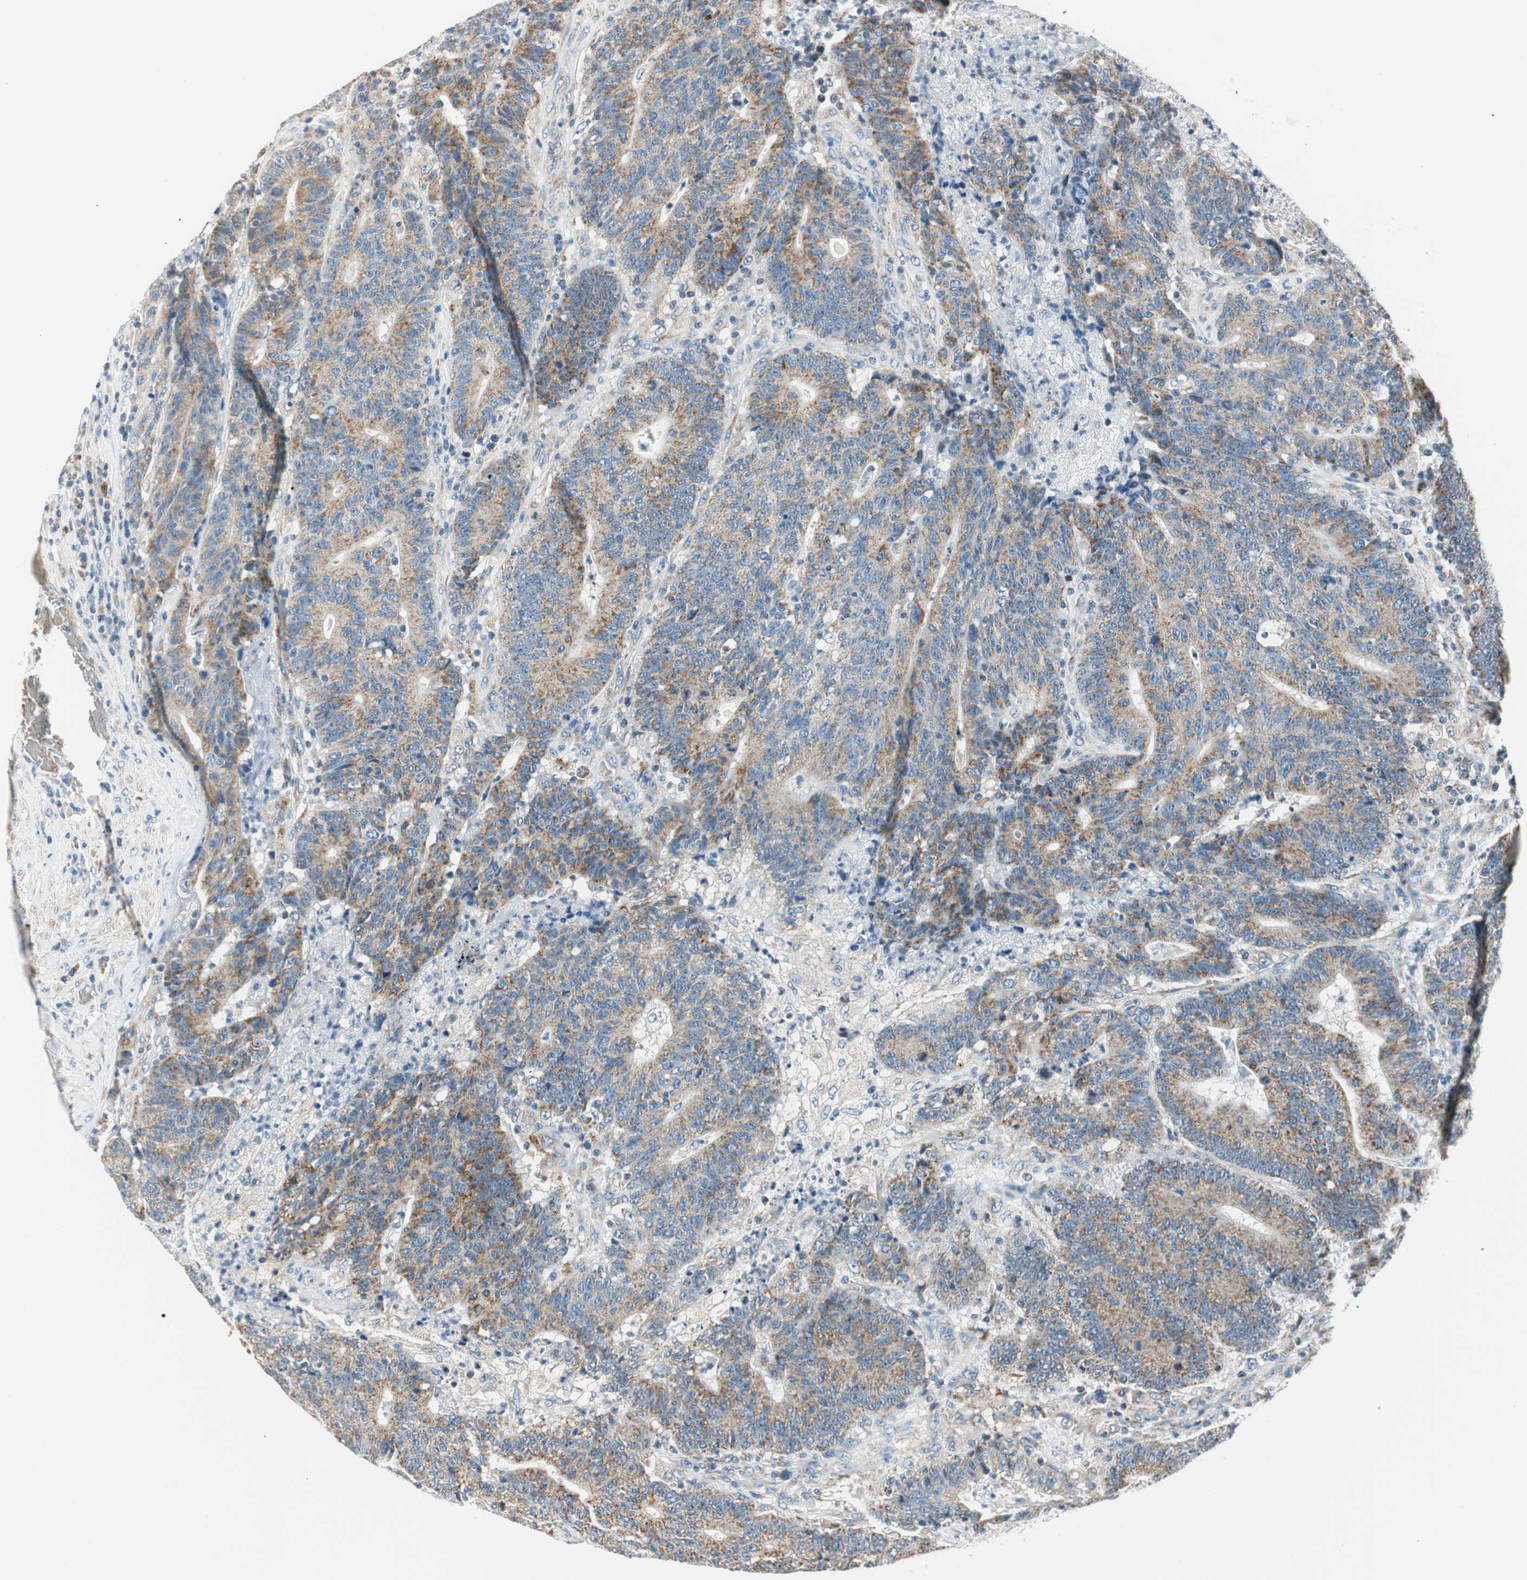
{"staining": {"intensity": "moderate", "quantity": ">75%", "location": "cytoplasmic/membranous"}, "tissue": "colorectal cancer", "cell_type": "Tumor cells", "image_type": "cancer", "snomed": [{"axis": "morphology", "description": "Normal tissue, NOS"}, {"axis": "morphology", "description": "Adenocarcinoma, NOS"}, {"axis": "topography", "description": "Colon"}], "caption": "A brown stain highlights moderate cytoplasmic/membranous staining of a protein in human colorectal cancer tumor cells. Immunohistochemistry (ihc) stains the protein in brown and the nuclei are stained blue.", "gene": "RORB", "patient": {"sex": "female", "age": 75}}